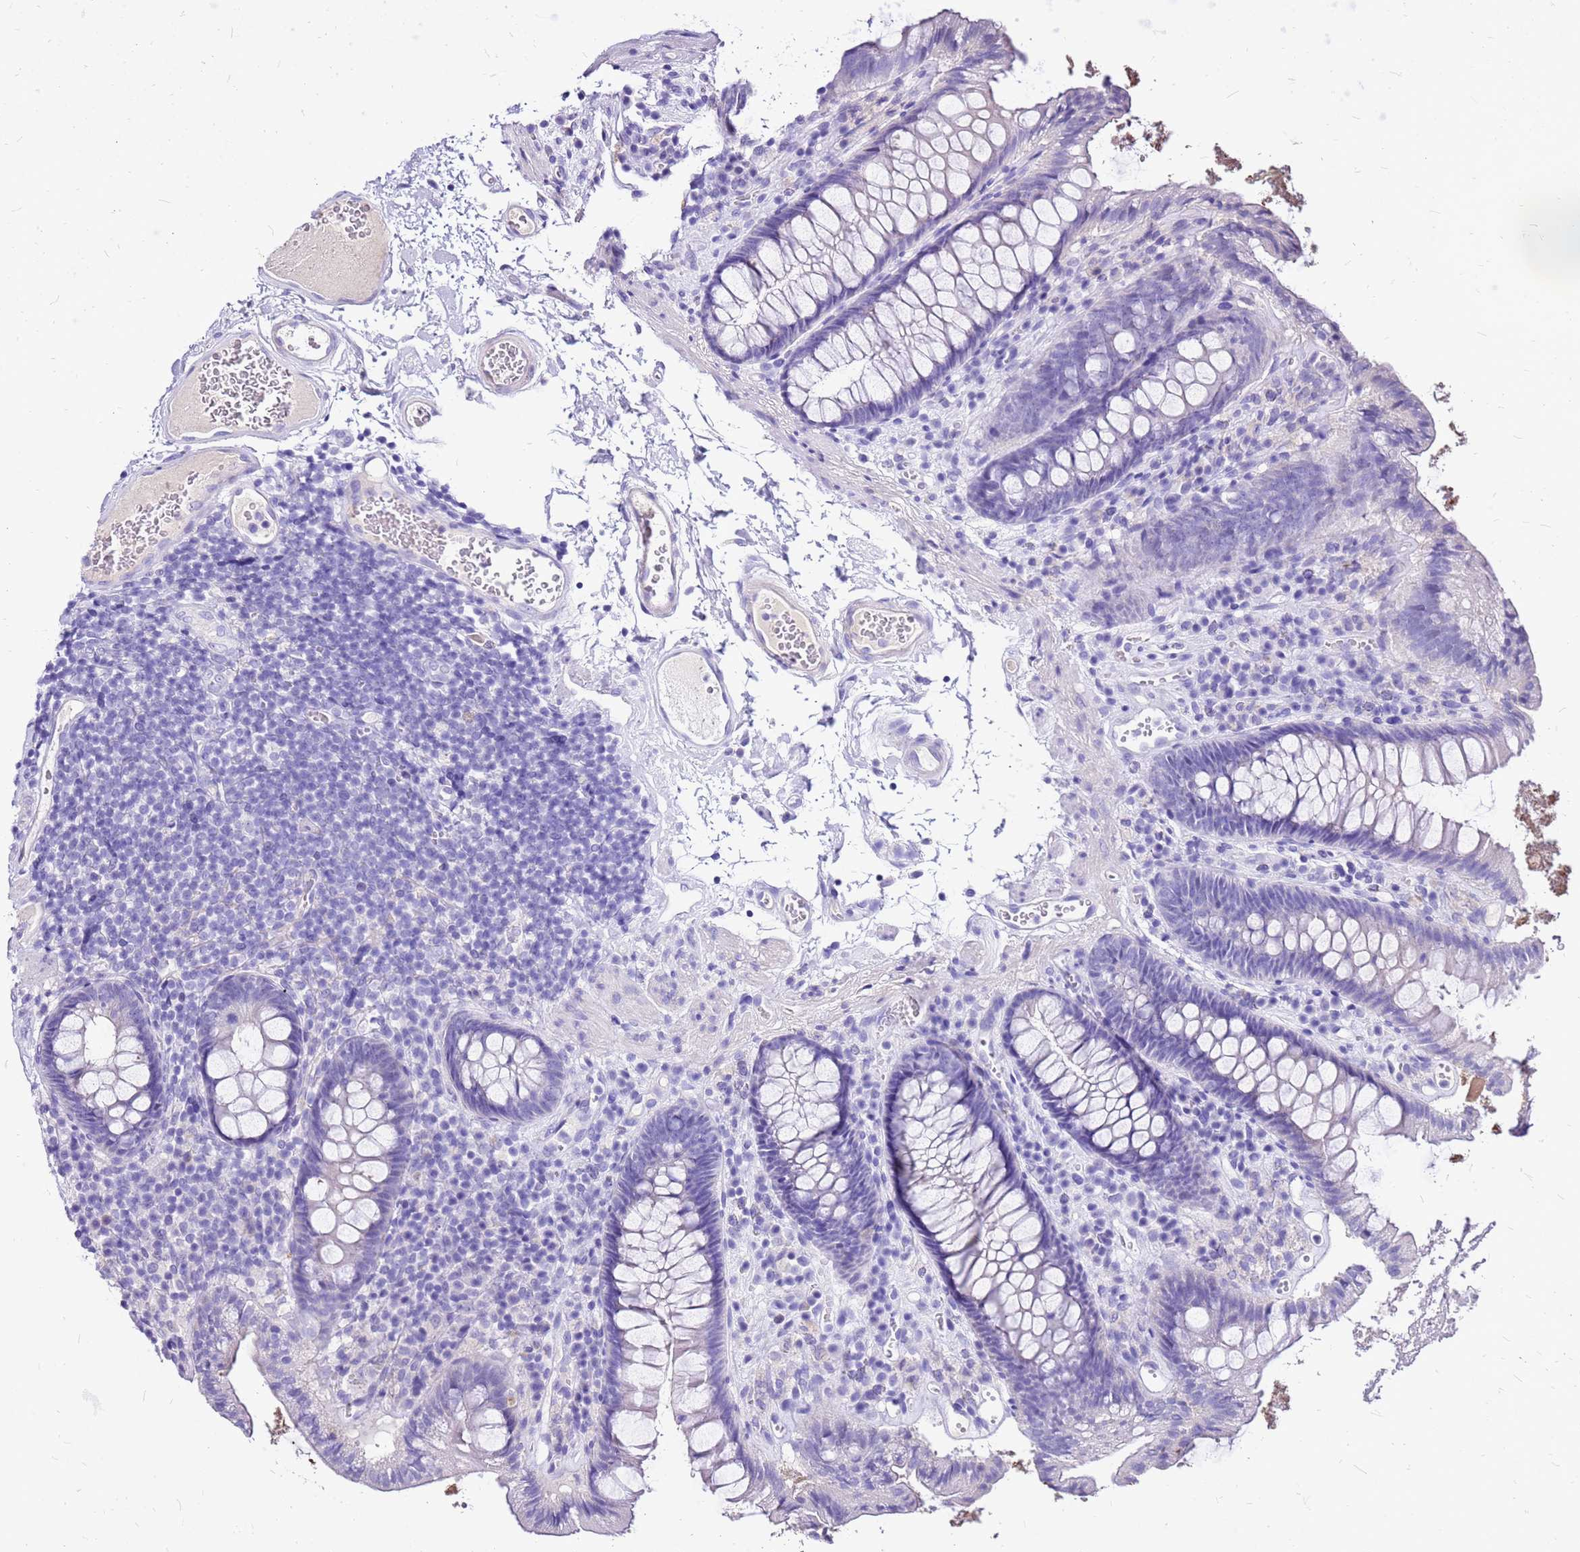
{"staining": {"intensity": "negative", "quantity": "none", "location": "none"}, "tissue": "colon", "cell_type": "Endothelial cells", "image_type": "normal", "snomed": [{"axis": "morphology", "description": "Normal tissue, NOS"}, {"axis": "topography", "description": "Colon"}], "caption": "Immunohistochemical staining of normal human colon reveals no significant expression in endothelial cells. Nuclei are stained in blue.", "gene": "DCDC2B", "patient": {"sex": "male", "age": 84}}